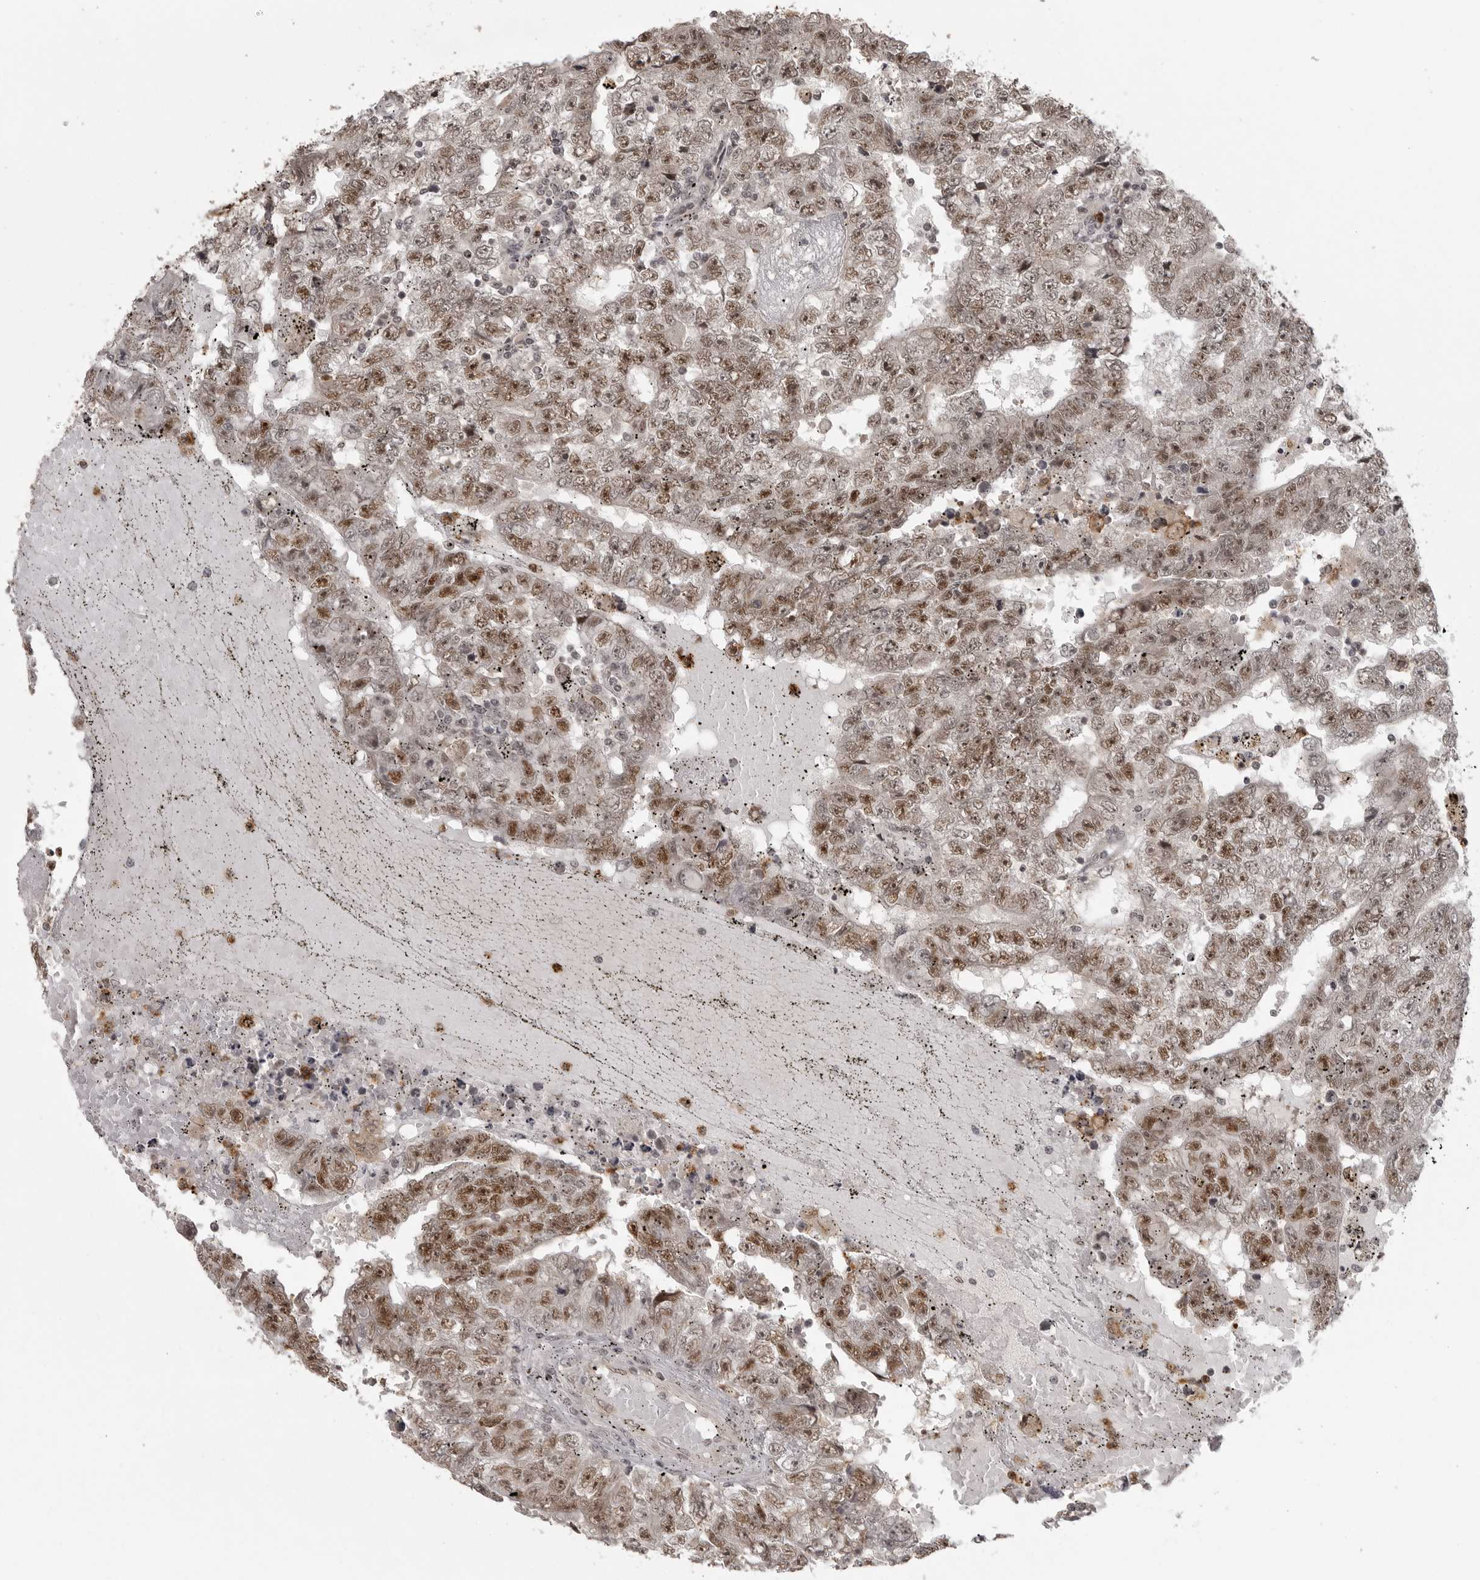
{"staining": {"intensity": "moderate", "quantity": ">75%", "location": "nuclear"}, "tissue": "testis cancer", "cell_type": "Tumor cells", "image_type": "cancer", "snomed": [{"axis": "morphology", "description": "Carcinoma, Embryonal, NOS"}, {"axis": "topography", "description": "Testis"}], "caption": "A medium amount of moderate nuclear staining is identified in approximately >75% of tumor cells in testis cancer (embryonal carcinoma) tissue.", "gene": "PEG3", "patient": {"sex": "male", "age": 25}}